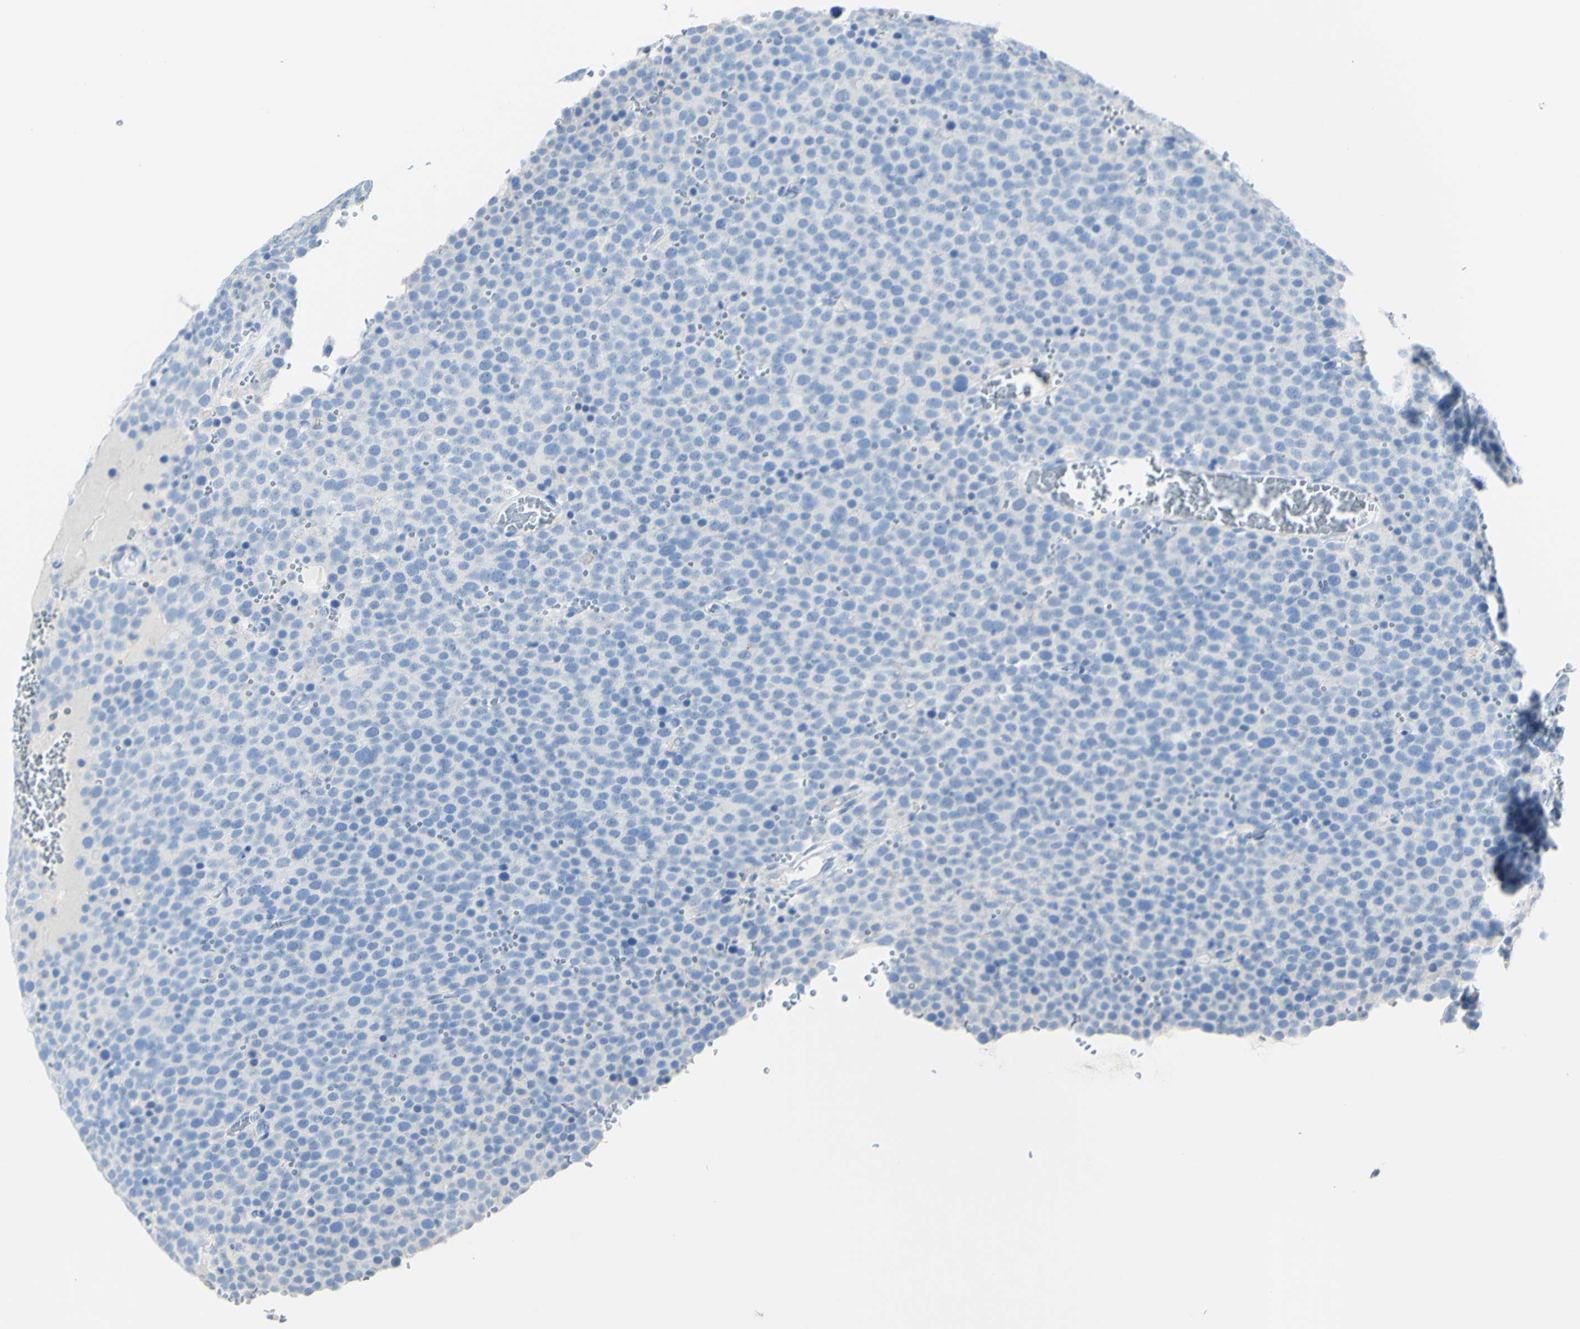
{"staining": {"intensity": "negative", "quantity": "none", "location": "none"}, "tissue": "testis cancer", "cell_type": "Tumor cells", "image_type": "cancer", "snomed": [{"axis": "morphology", "description": "Seminoma, NOS"}, {"axis": "topography", "description": "Testis"}], "caption": "Immunohistochemistry (IHC) image of neoplastic tissue: human testis cancer (seminoma) stained with DAB displays no significant protein positivity in tumor cells.", "gene": "PIGR", "patient": {"sex": "male", "age": 71}}